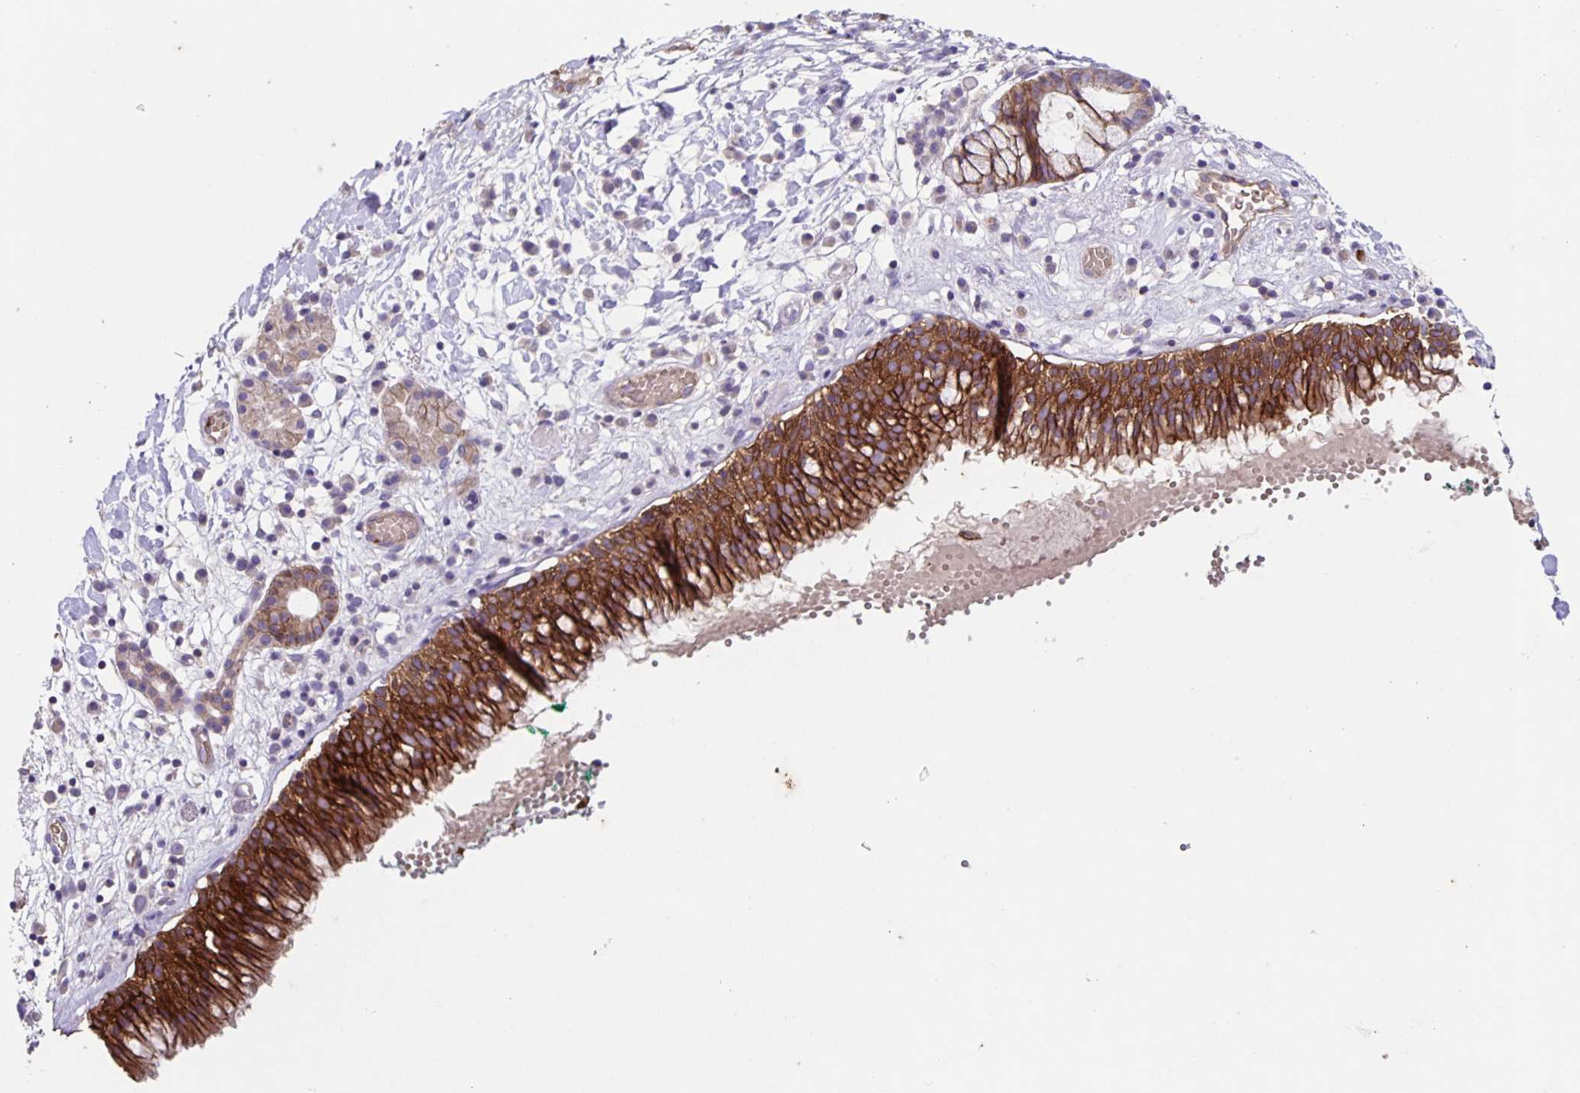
{"staining": {"intensity": "strong", "quantity": ">75%", "location": "cytoplasmic/membranous"}, "tissue": "nasopharynx", "cell_type": "Respiratory epithelial cells", "image_type": "normal", "snomed": [{"axis": "morphology", "description": "Normal tissue, NOS"}, {"axis": "morphology", "description": "Basal cell carcinoma"}, {"axis": "topography", "description": "Cartilage tissue"}, {"axis": "topography", "description": "Nasopharynx"}, {"axis": "topography", "description": "Oral tissue"}], "caption": "Respiratory epithelial cells exhibit high levels of strong cytoplasmic/membranous positivity in about >75% of cells in unremarkable nasopharynx.", "gene": "ITGA2", "patient": {"sex": "female", "age": 77}}